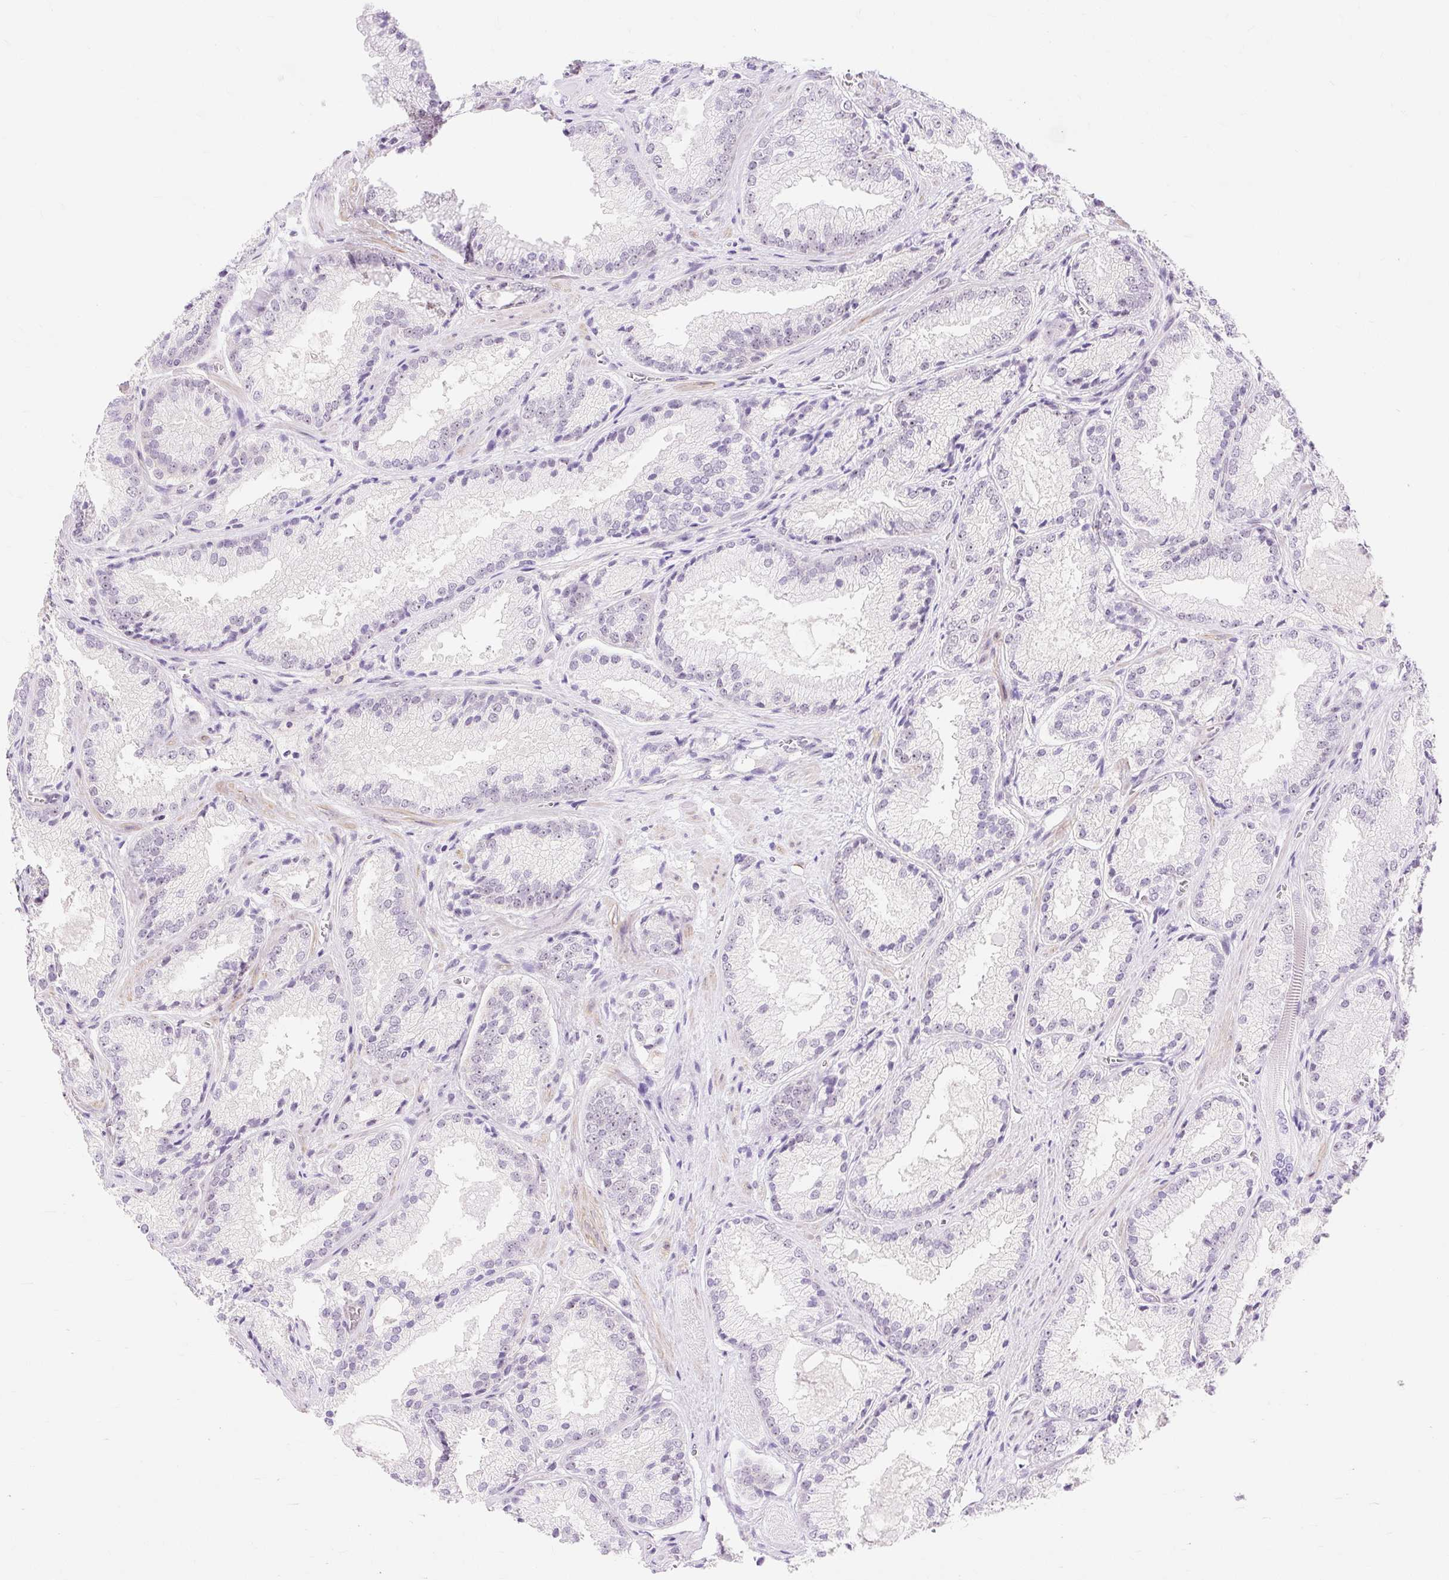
{"staining": {"intensity": "weak", "quantity": "<25%", "location": "nuclear"}, "tissue": "prostate cancer", "cell_type": "Tumor cells", "image_type": "cancer", "snomed": [{"axis": "morphology", "description": "Adenocarcinoma, High grade"}, {"axis": "topography", "description": "Prostate"}], "caption": "A photomicrograph of prostate high-grade adenocarcinoma stained for a protein reveals no brown staining in tumor cells.", "gene": "OBP2A", "patient": {"sex": "male", "age": 68}}